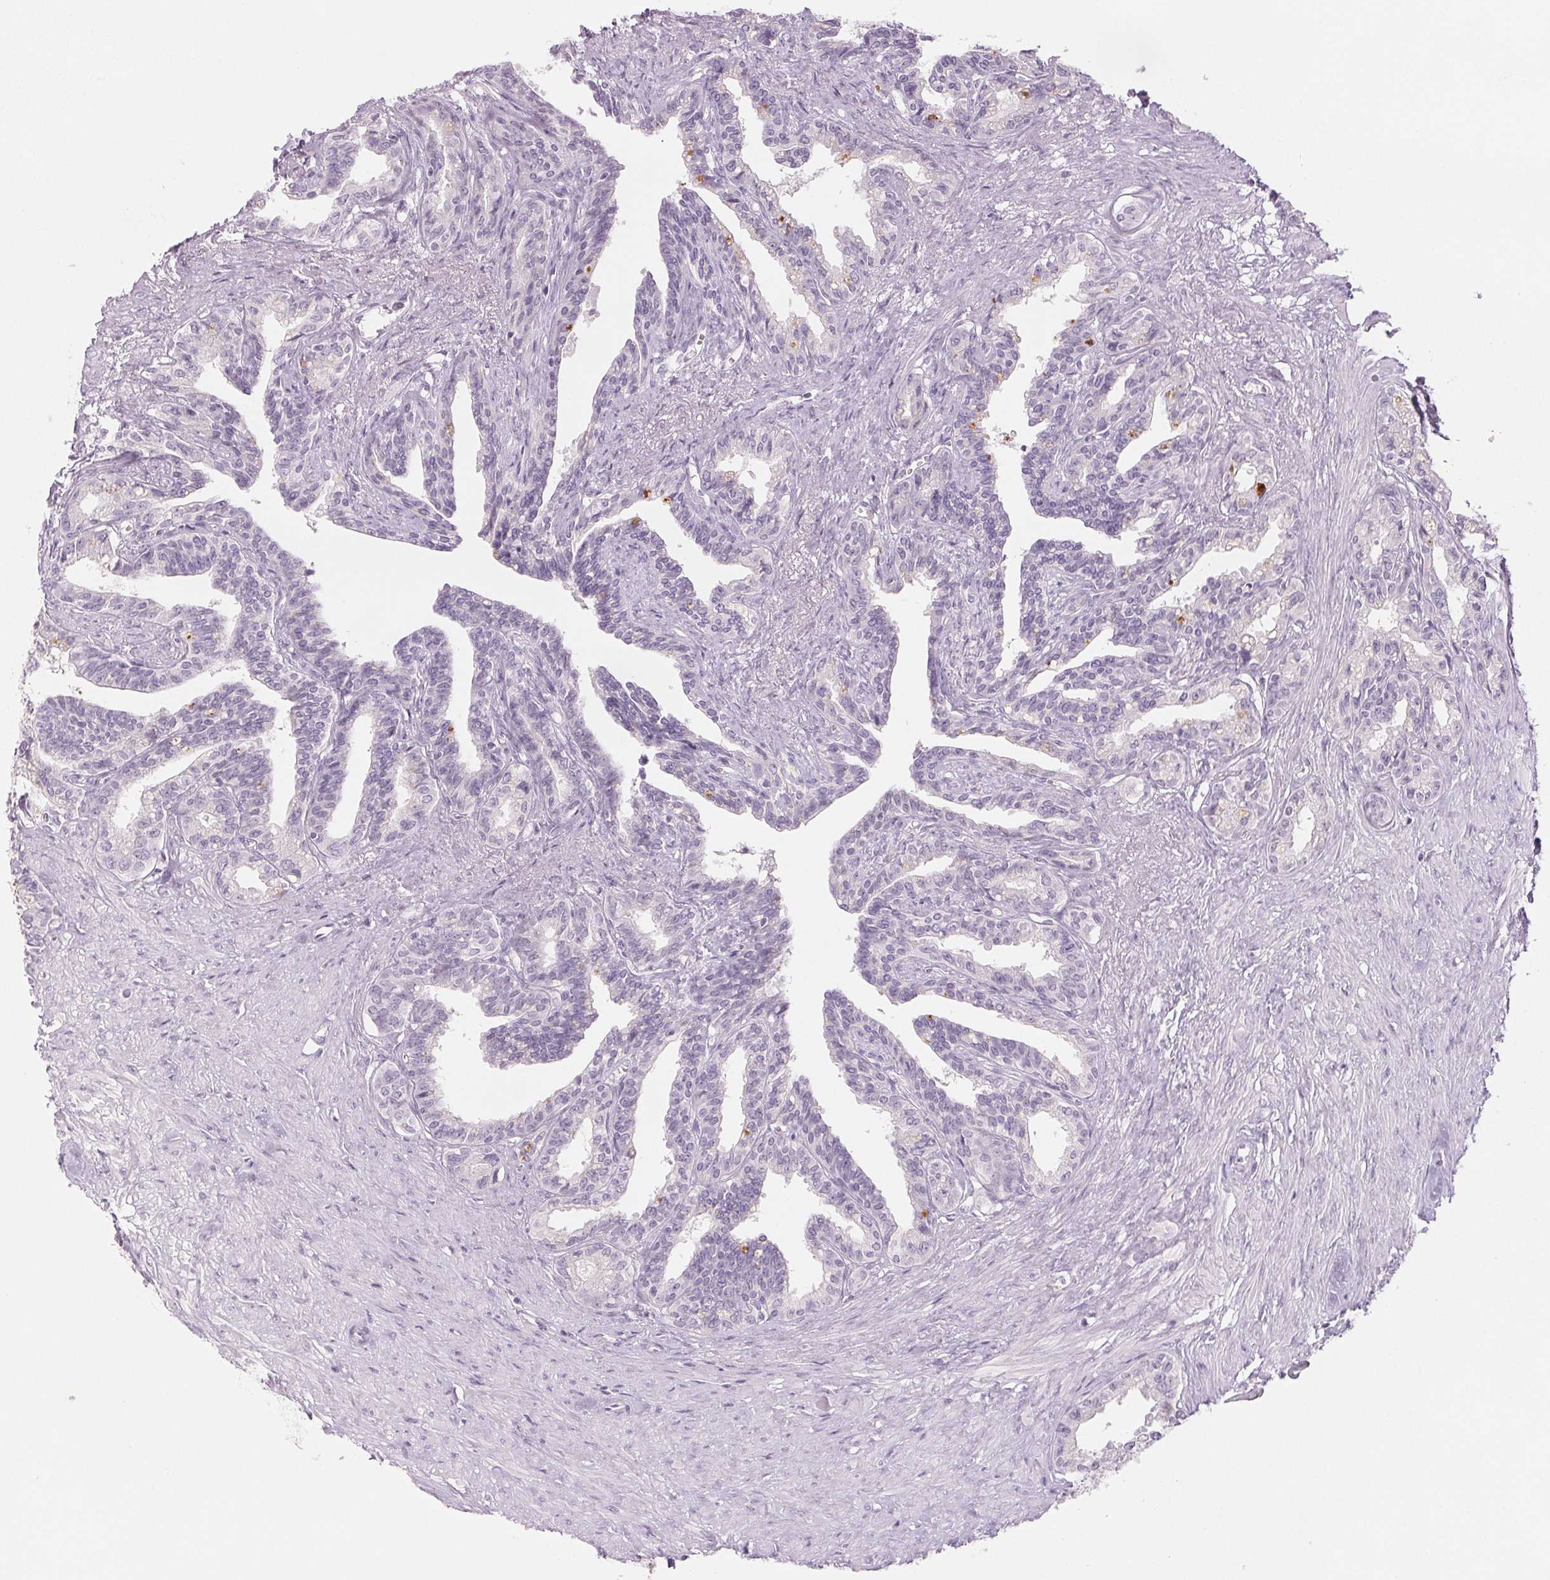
{"staining": {"intensity": "negative", "quantity": "none", "location": "none"}, "tissue": "seminal vesicle", "cell_type": "Glandular cells", "image_type": "normal", "snomed": [{"axis": "morphology", "description": "Normal tissue, NOS"}, {"axis": "morphology", "description": "Urothelial carcinoma, NOS"}, {"axis": "topography", "description": "Urinary bladder"}, {"axis": "topography", "description": "Seminal veicle"}], "caption": "Seminal vesicle stained for a protein using immunohistochemistry displays no expression glandular cells.", "gene": "EHHADH", "patient": {"sex": "male", "age": 76}}